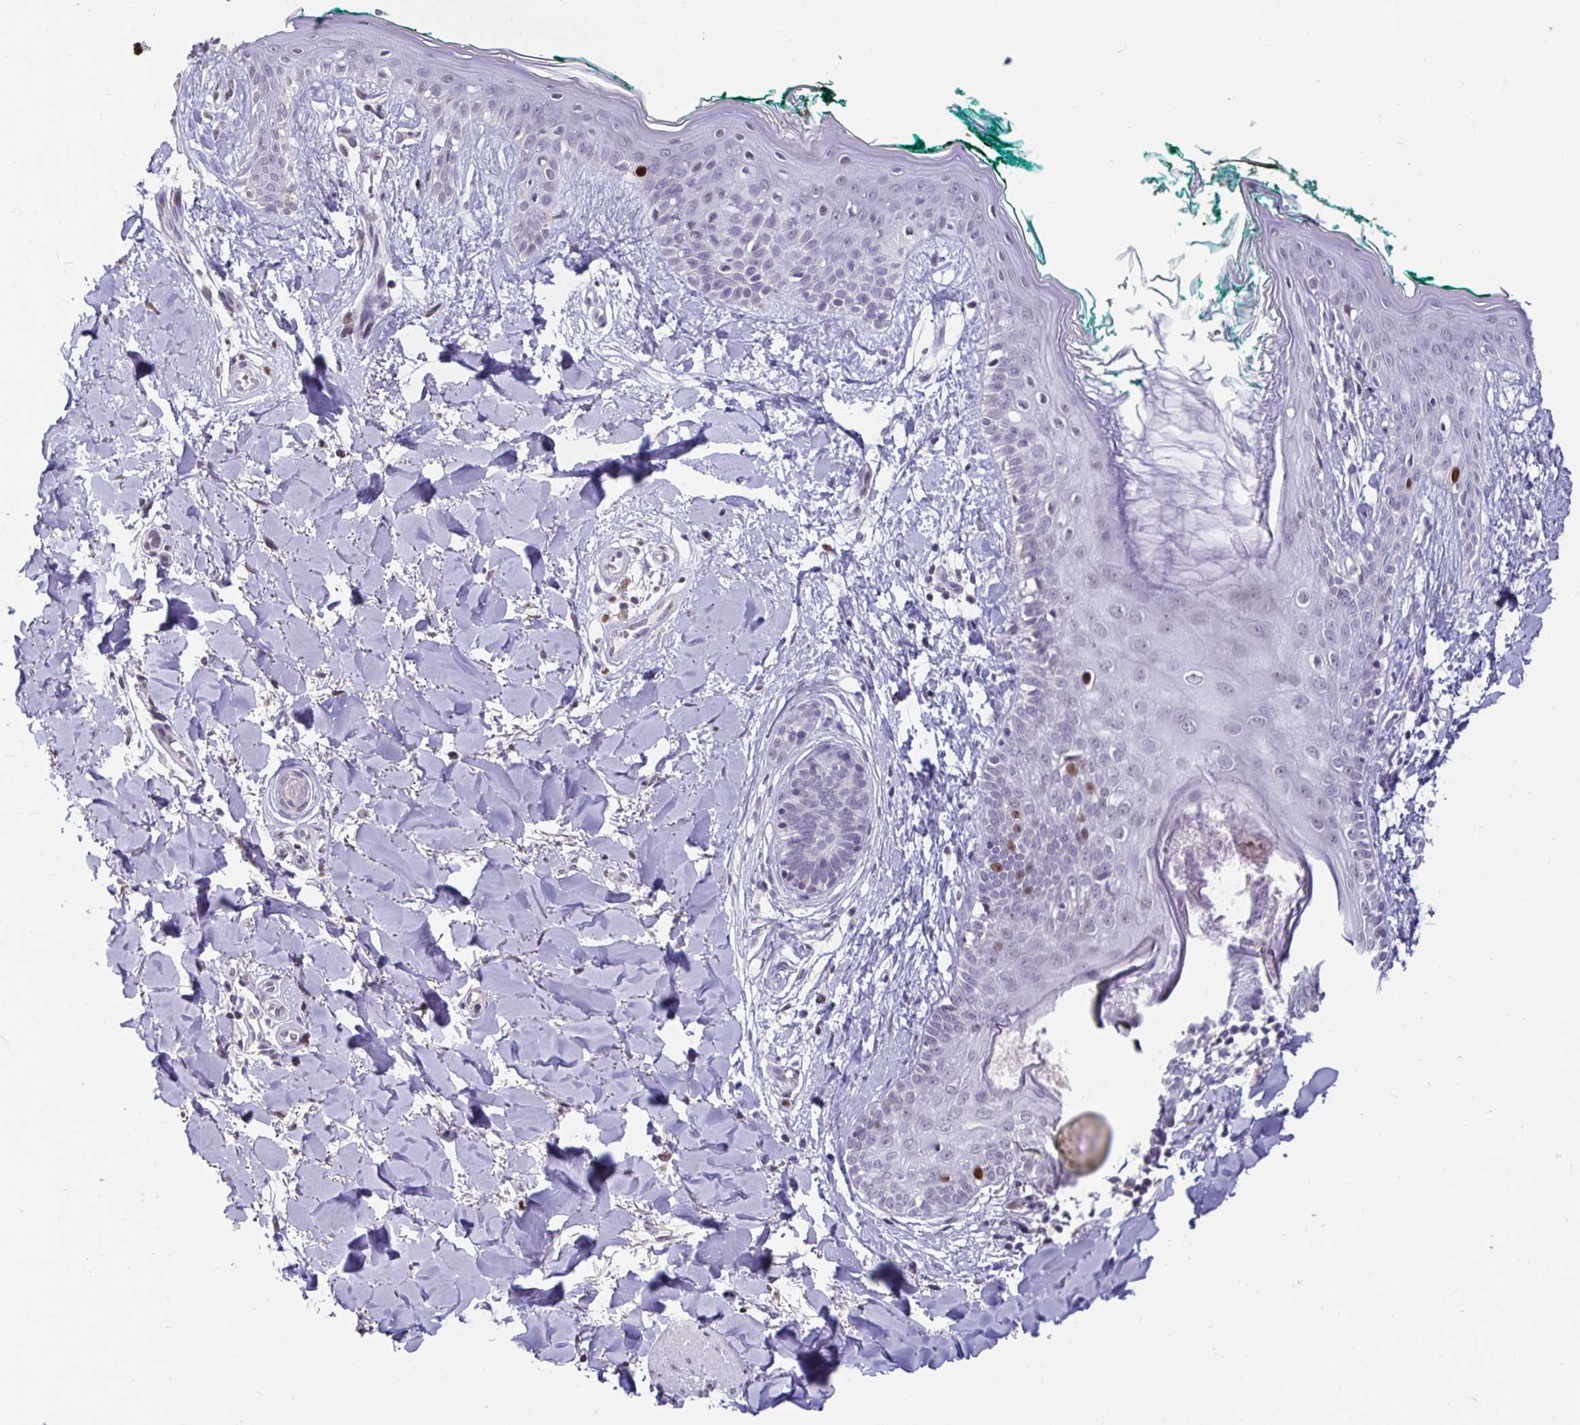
{"staining": {"intensity": "negative", "quantity": "none", "location": "none"}, "tissue": "skin", "cell_type": "Fibroblasts", "image_type": "normal", "snomed": [{"axis": "morphology", "description": "Normal tissue, NOS"}, {"axis": "topography", "description": "Skin"}], "caption": "The immunohistochemistry (IHC) micrograph has no significant positivity in fibroblasts of skin. (DAB immunohistochemistry, high magnification).", "gene": "ANLN", "patient": {"sex": "female", "age": 34}}